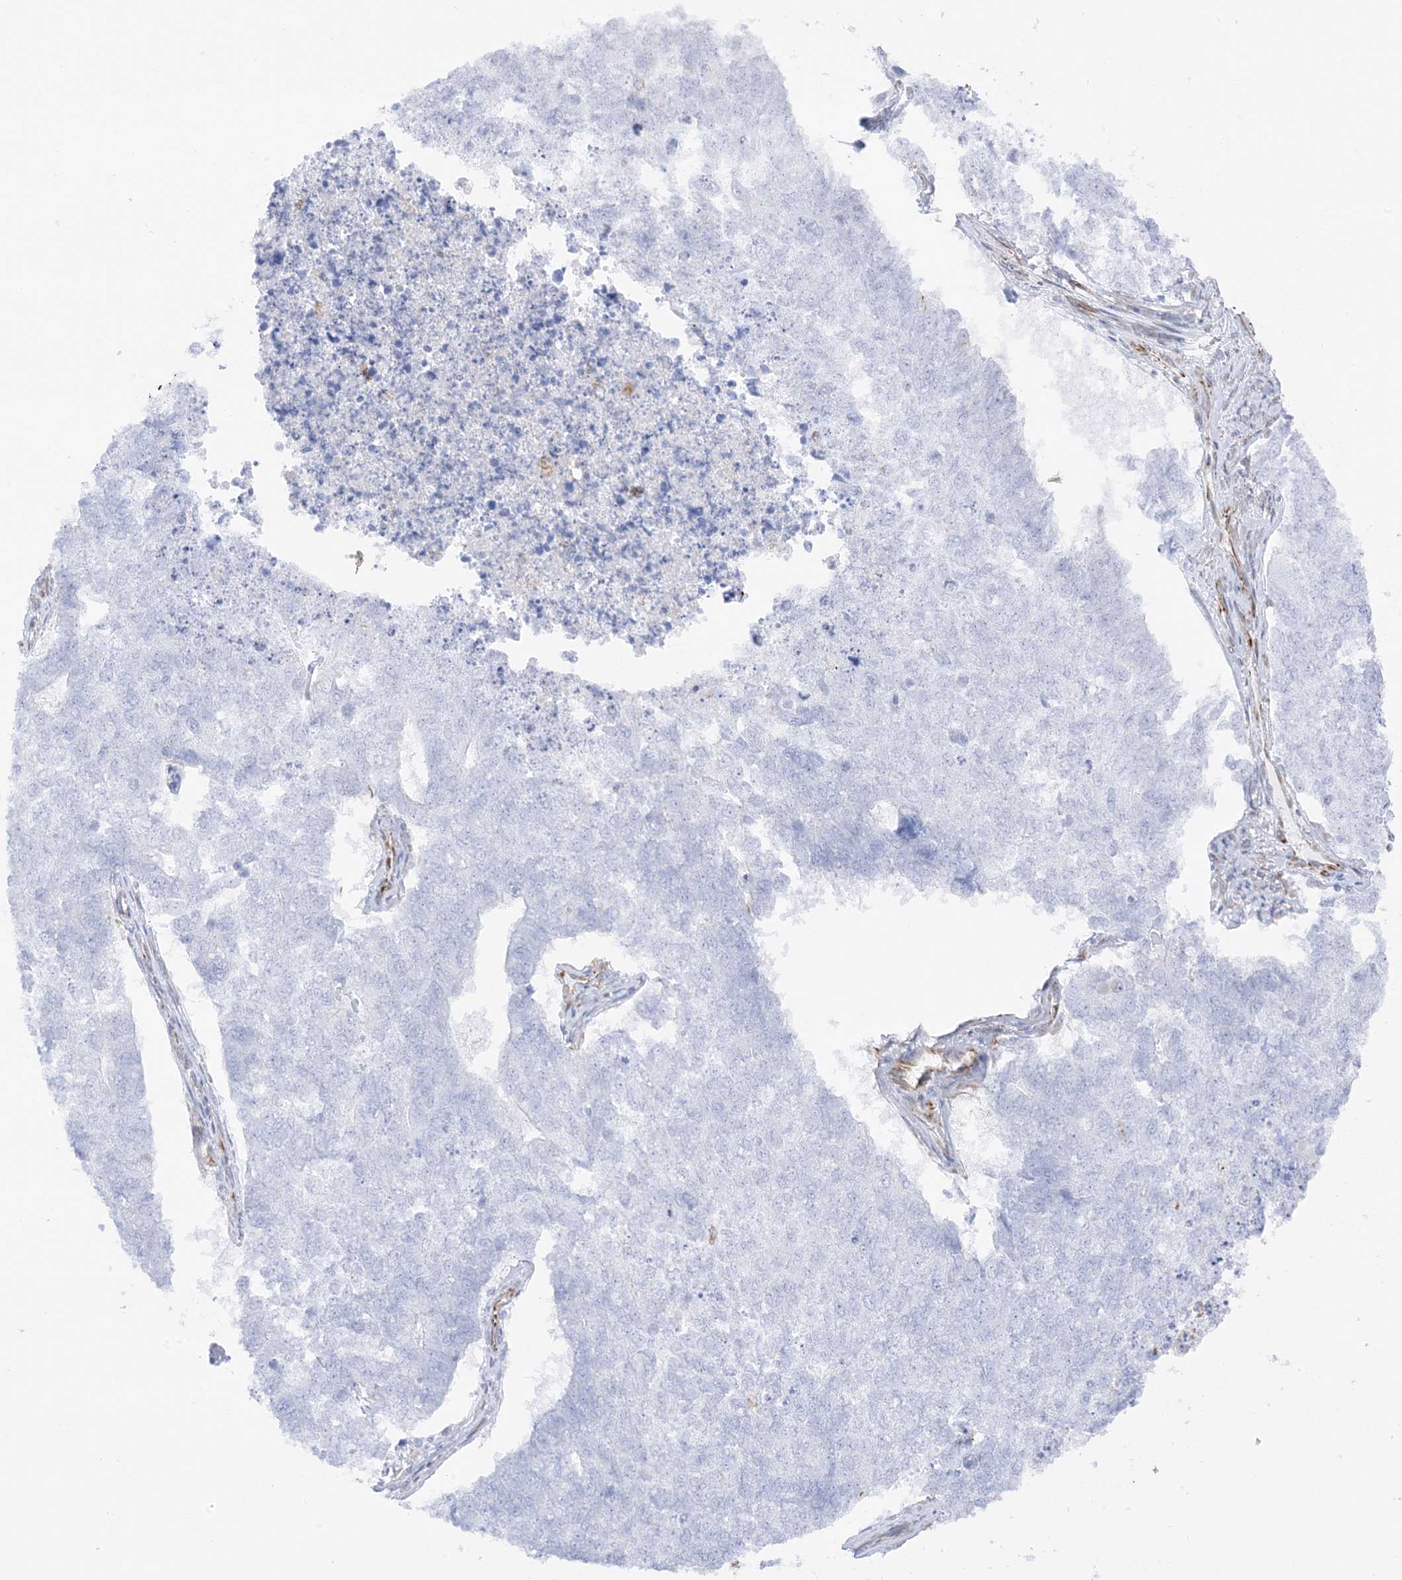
{"staining": {"intensity": "negative", "quantity": "none", "location": "none"}, "tissue": "cervical cancer", "cell_type": "Tumor cells", "image_type": "cancer", "snomed": [{"axis": "morphology", "description": "Squamous cell carcinoma, NOS"}, {"axis": "topography", "description": "Cervix"}], "caption": "The IHC image has no significant expression in tumor cells of cervical squamous cell carcinoma tissue.", "gene": "PID1", "patient": {"sex": "female", "age": 63}}